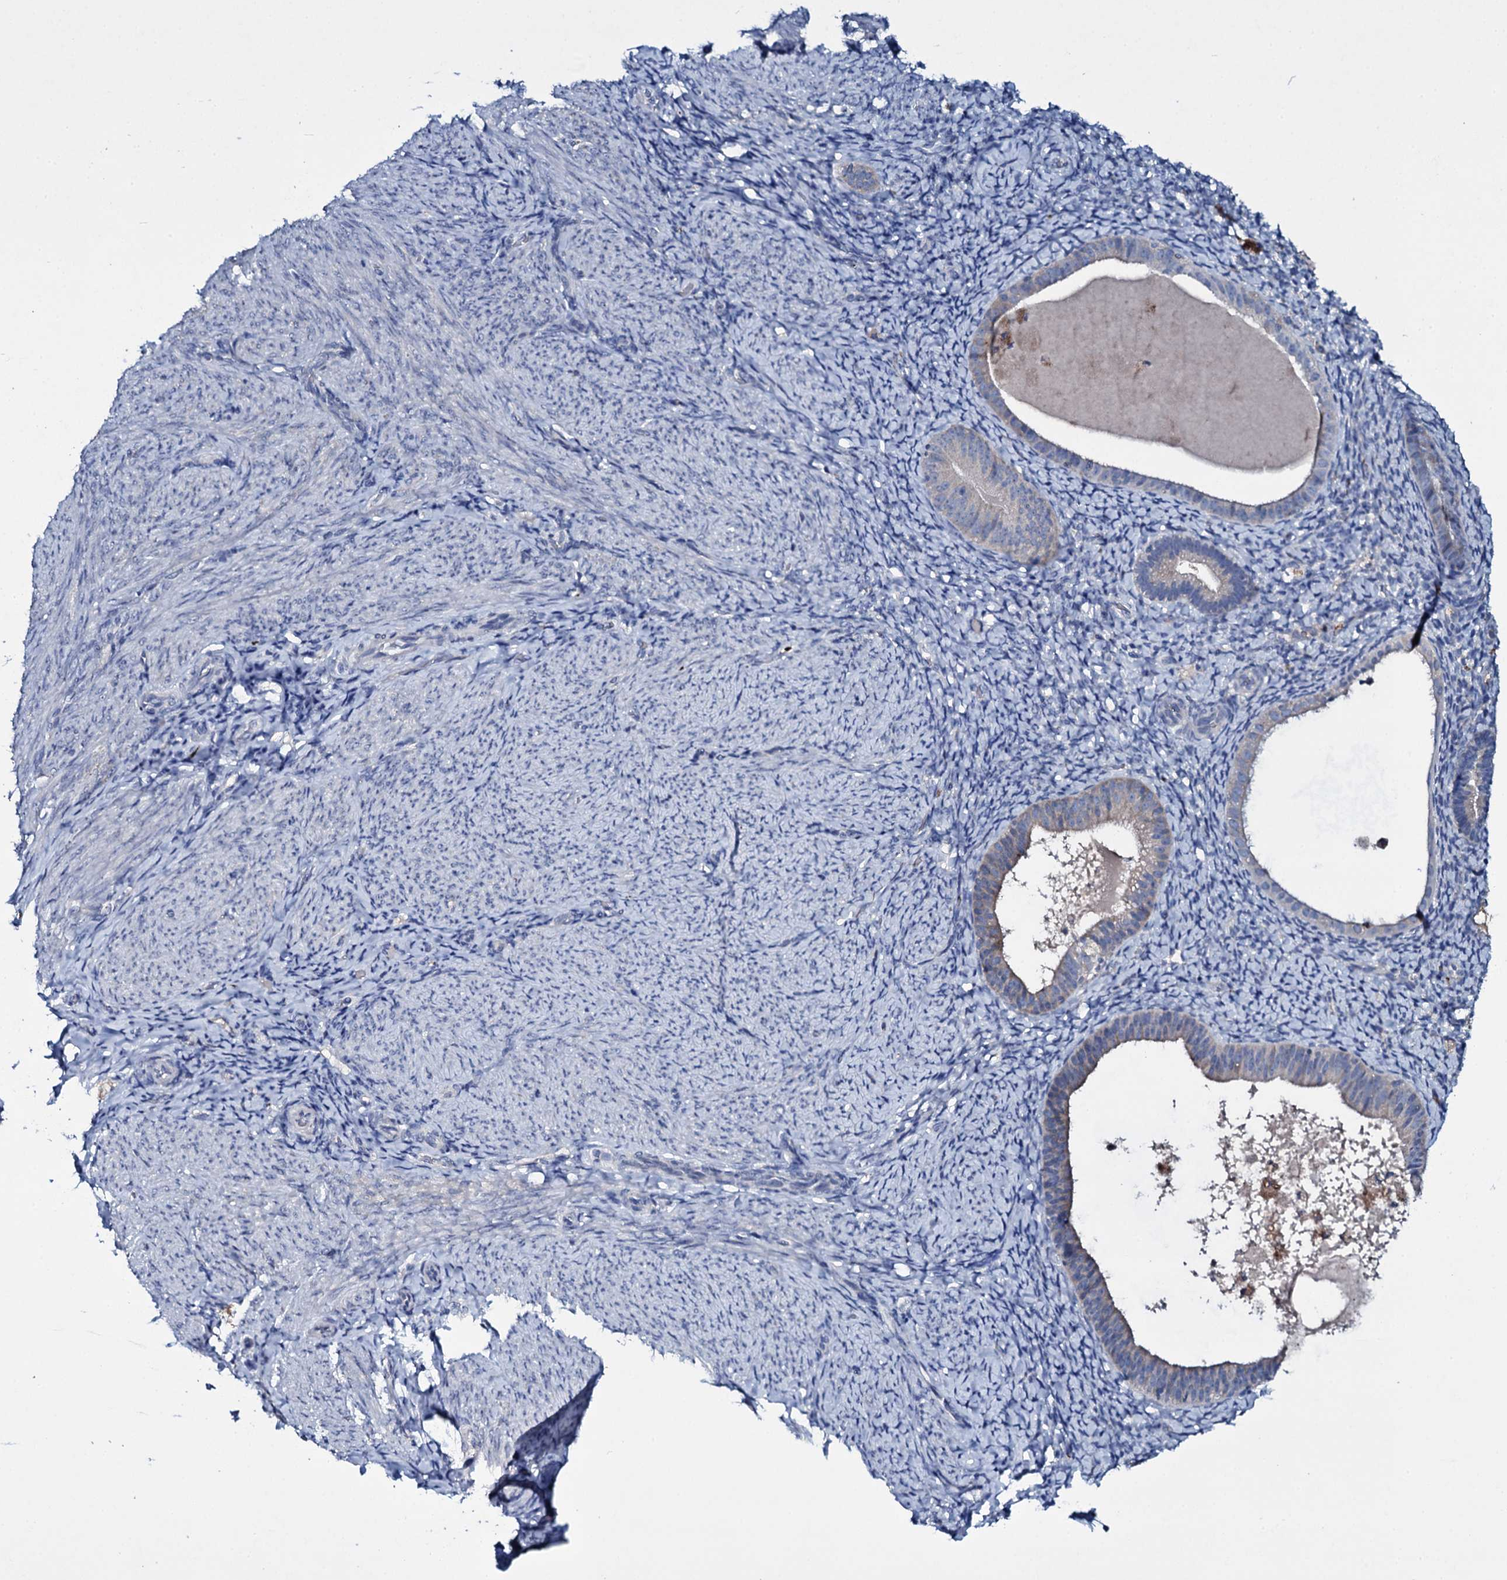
{"staining": {"intensity": "negative", "quantity": "none", "location": "none"}, "tissue": "endometrium", "cell_type": "Cells in endometrial stroma", "image_type": "normal", "snomed": [{"axis": "morphology", "description": "Normal tissue, NOS"}, {"axis": "topography", "description": "Endometrium"}], "caption": "Immunohistochemical staining of normal human endometrium exhibits no significant staining in cells in endometrial stroma.", "gene": "TPGS2", "patient": {"sex": "female", "age": 65}}